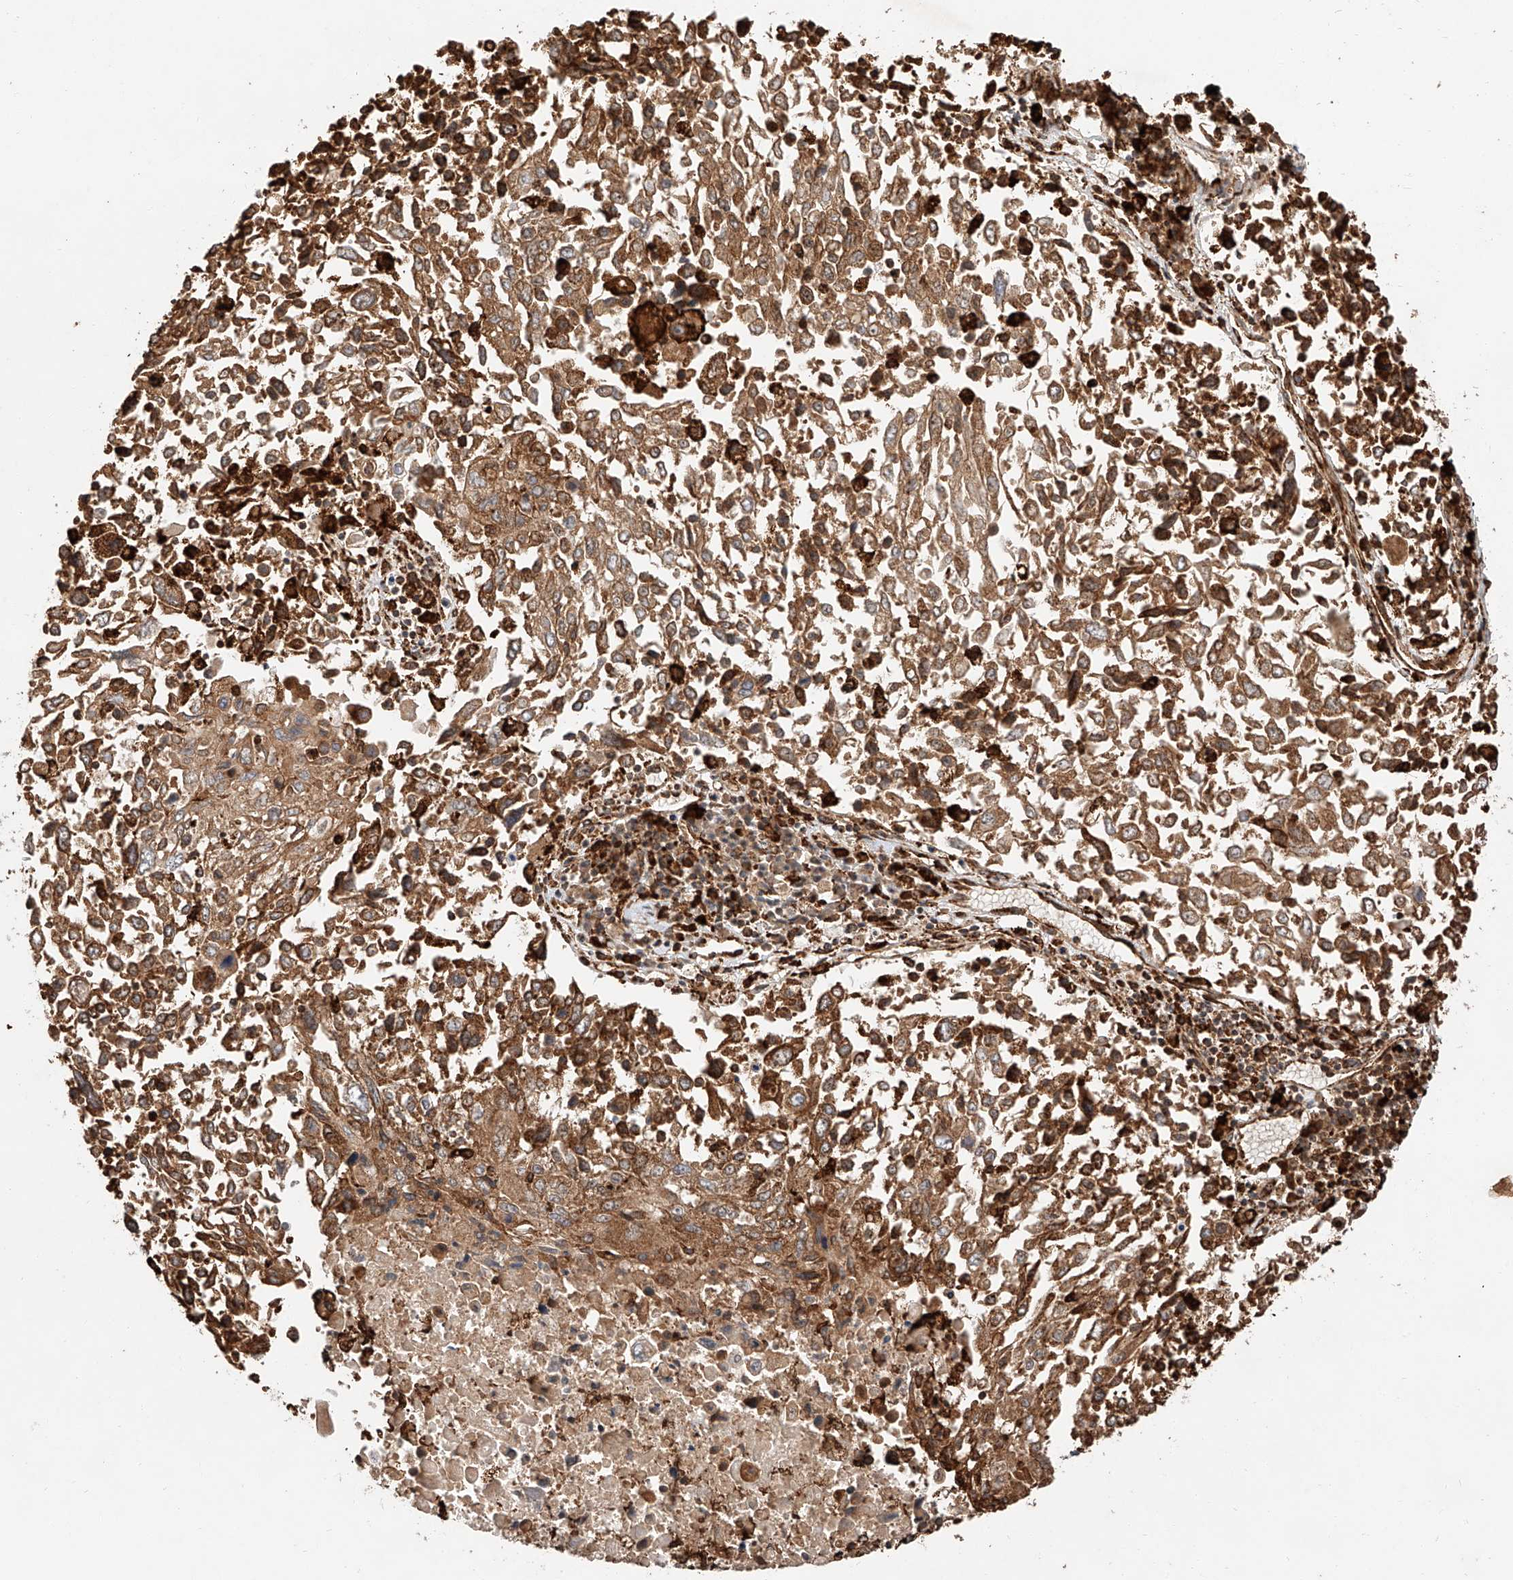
{"staining": {"intensity": "moderate", "quantity": ">75%", "location": "cytoplasmic/membranous"}, "tissue": "lung cancer", "cell_type": "Tumor cells", "image_type": "cancer", "snomed": [{"axis": "morphology", "description": "Squamous cell carcinoma, NOS"}, {"axis": "topography", "description": "Lung"}], "caption": "Tumor cells exhibit medium levels of moderate cytoplasmic/membranous positivity in about >75% of cells in lung squamous cell carcinoma. The protein is stained brown, and the nuclei are stained in blue (DAB (3,3'-diaminobenzidine) IHC with brightfield microscopy, high magnification).", "gene": "ZNF84", "patient": {"sex": "male", "age": 65}}